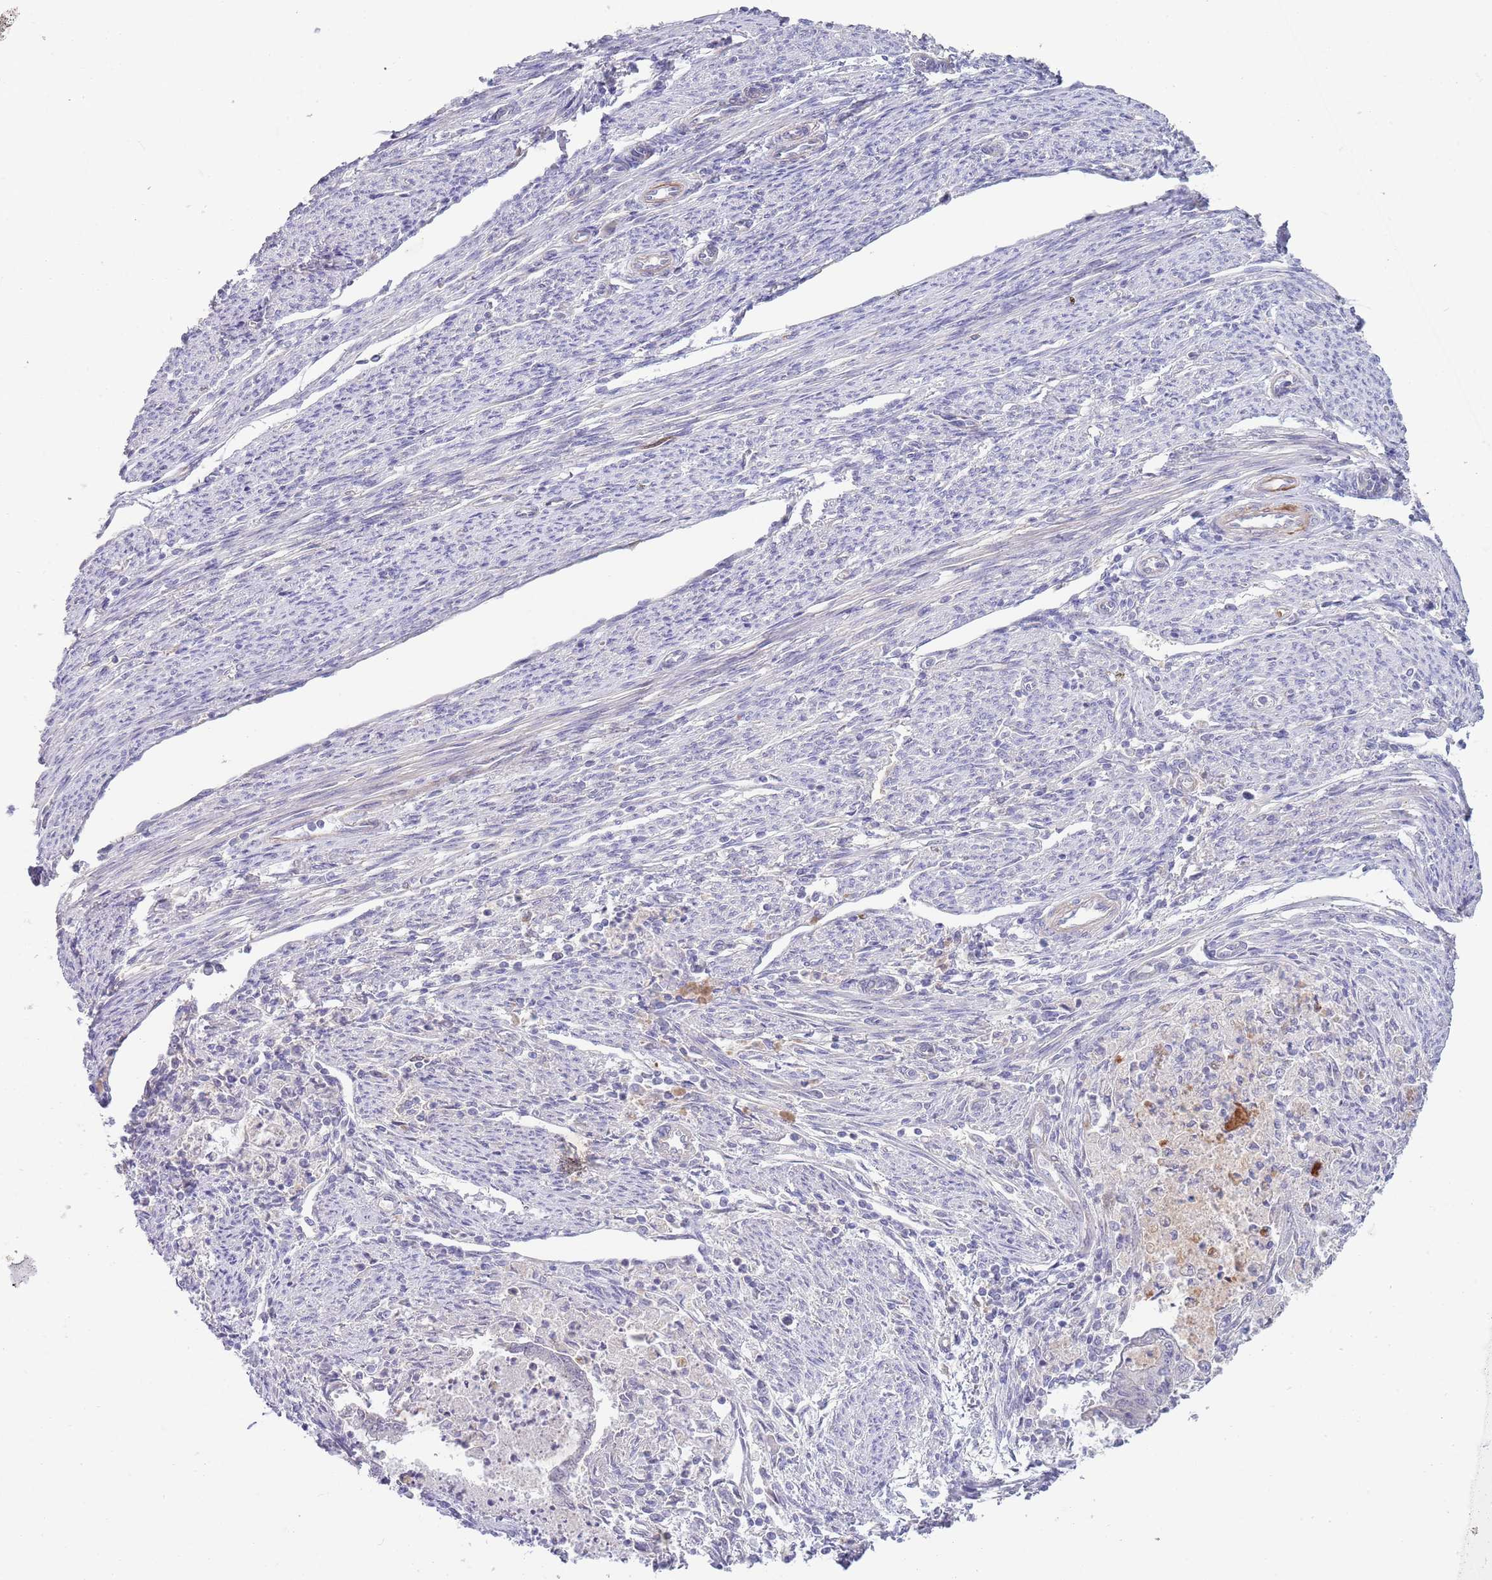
{"staining": {"intensity": "negative", "quantity": "none", "location": "none"}, "tissue": "endometrial cancer", "cell_type": "Tumor cells", "image_type": "cancer", "snomed": [{"axis": "morphology", "description": "Adenocarcinoma, NOS"}, {"axis": "topography", "description": "Endometrium"}], "caption": "IHC image of neoplastic tissue: endometrial cancer (adenocarcinoma) stained with DAB shows no significant protein positivity in tumor cells.", "gene": "PIMREG", "patient": {"sex": "female", "age": 79}}